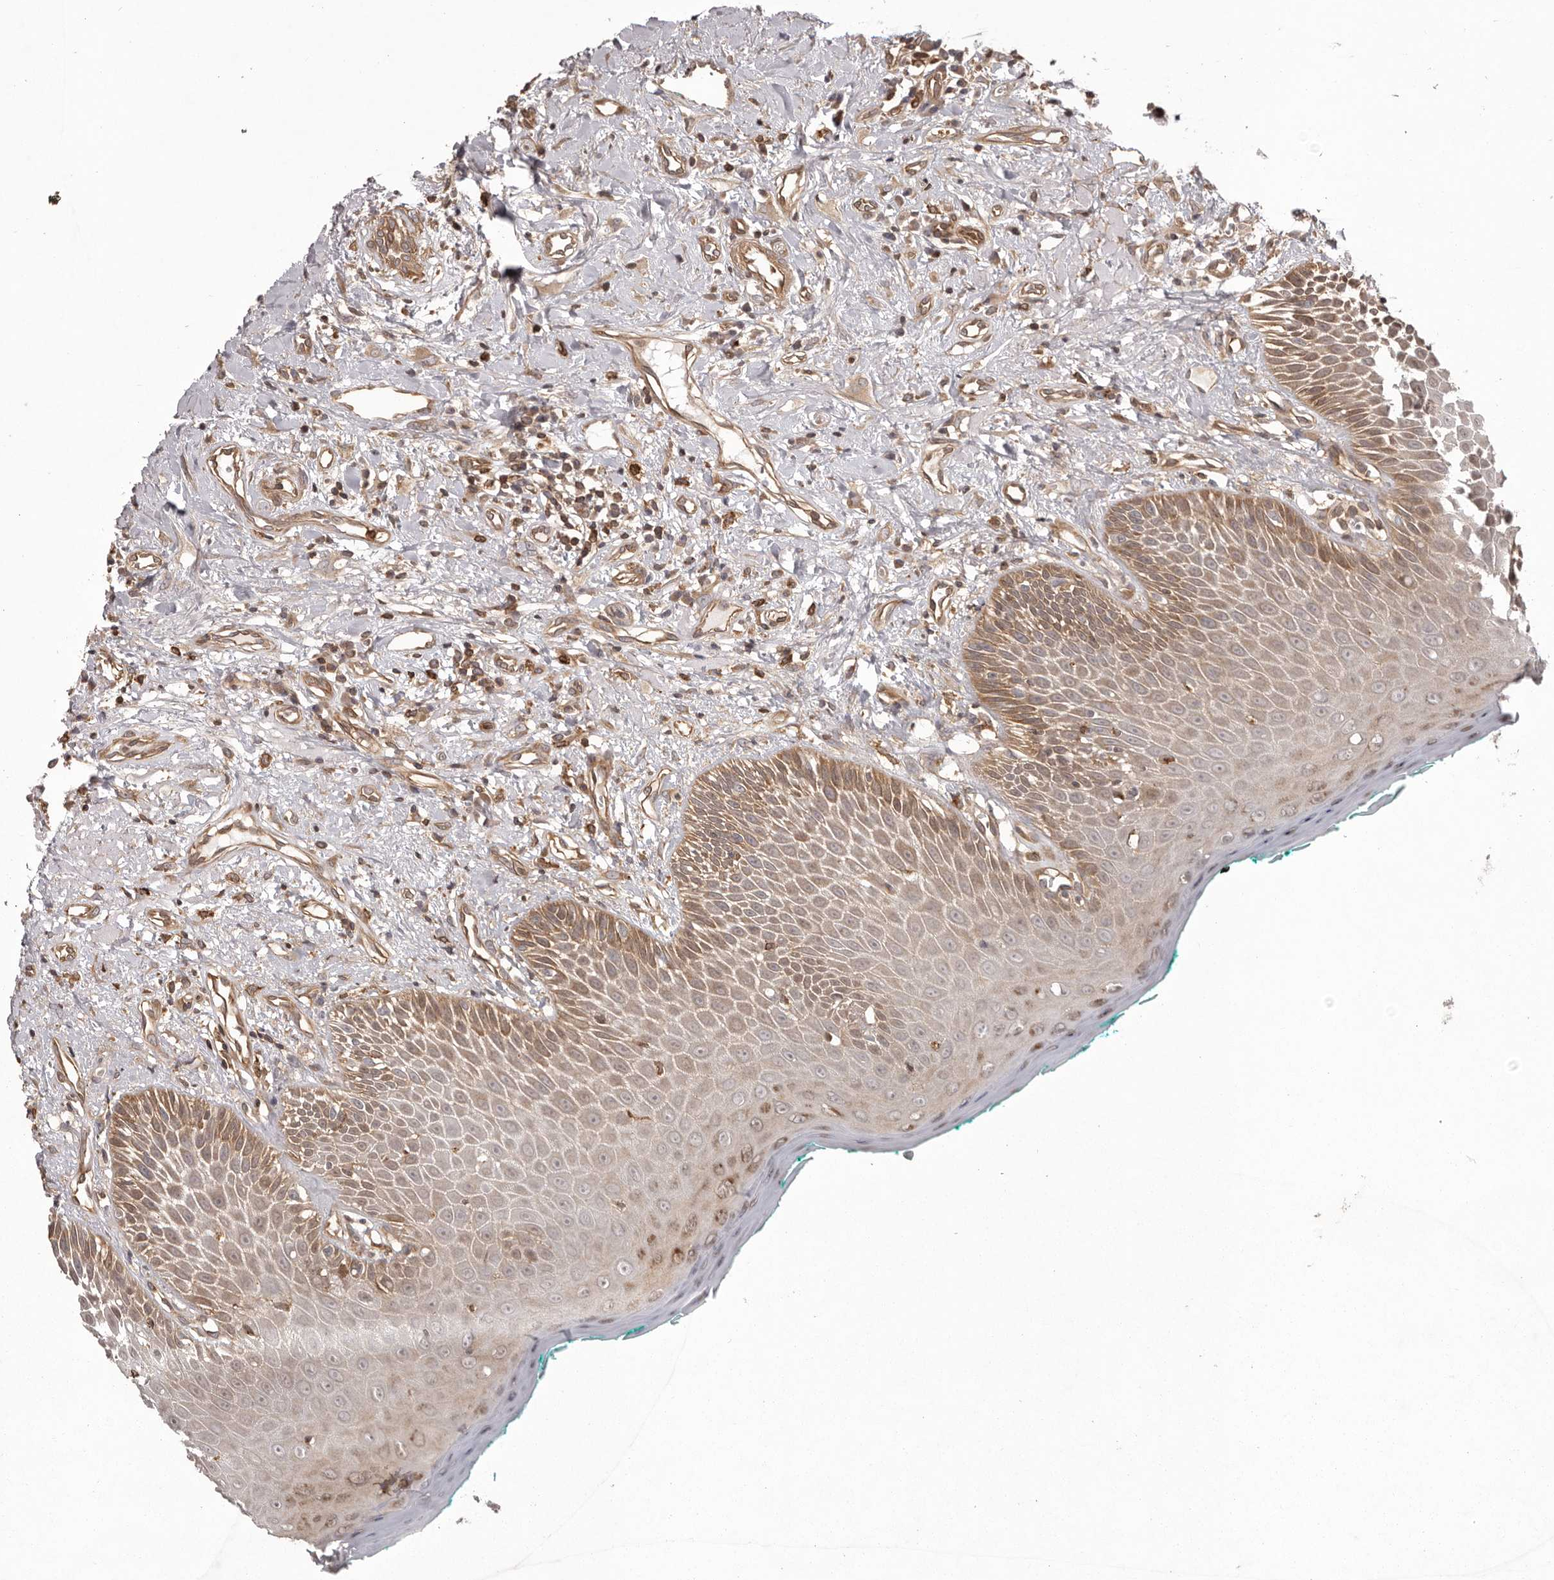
{"staining": {"intensity": "moderate", "quantity": "25%-75%", "location": "cytoplasmic/membranous"}, "tissue": "oral mucosa", "cell_type": "Squamous epithelial cells", "image_type": "normal", "snomed": [{"axis": "morphology", "description": "Normal tissue, NOS"}, {"axis": "topography", "description": "Oral tissue"}], "caption": "Immunohistochemistry (IHC) image of benign oral mucosa stained for a protein (brown), which exhibits medium levels of moderate cytoplasmic/membranous positivity in about 25%-75% of squamous epithelial cells.", "gene": "NFKBIA", "patient": {"sex": "female", "age": 70}}